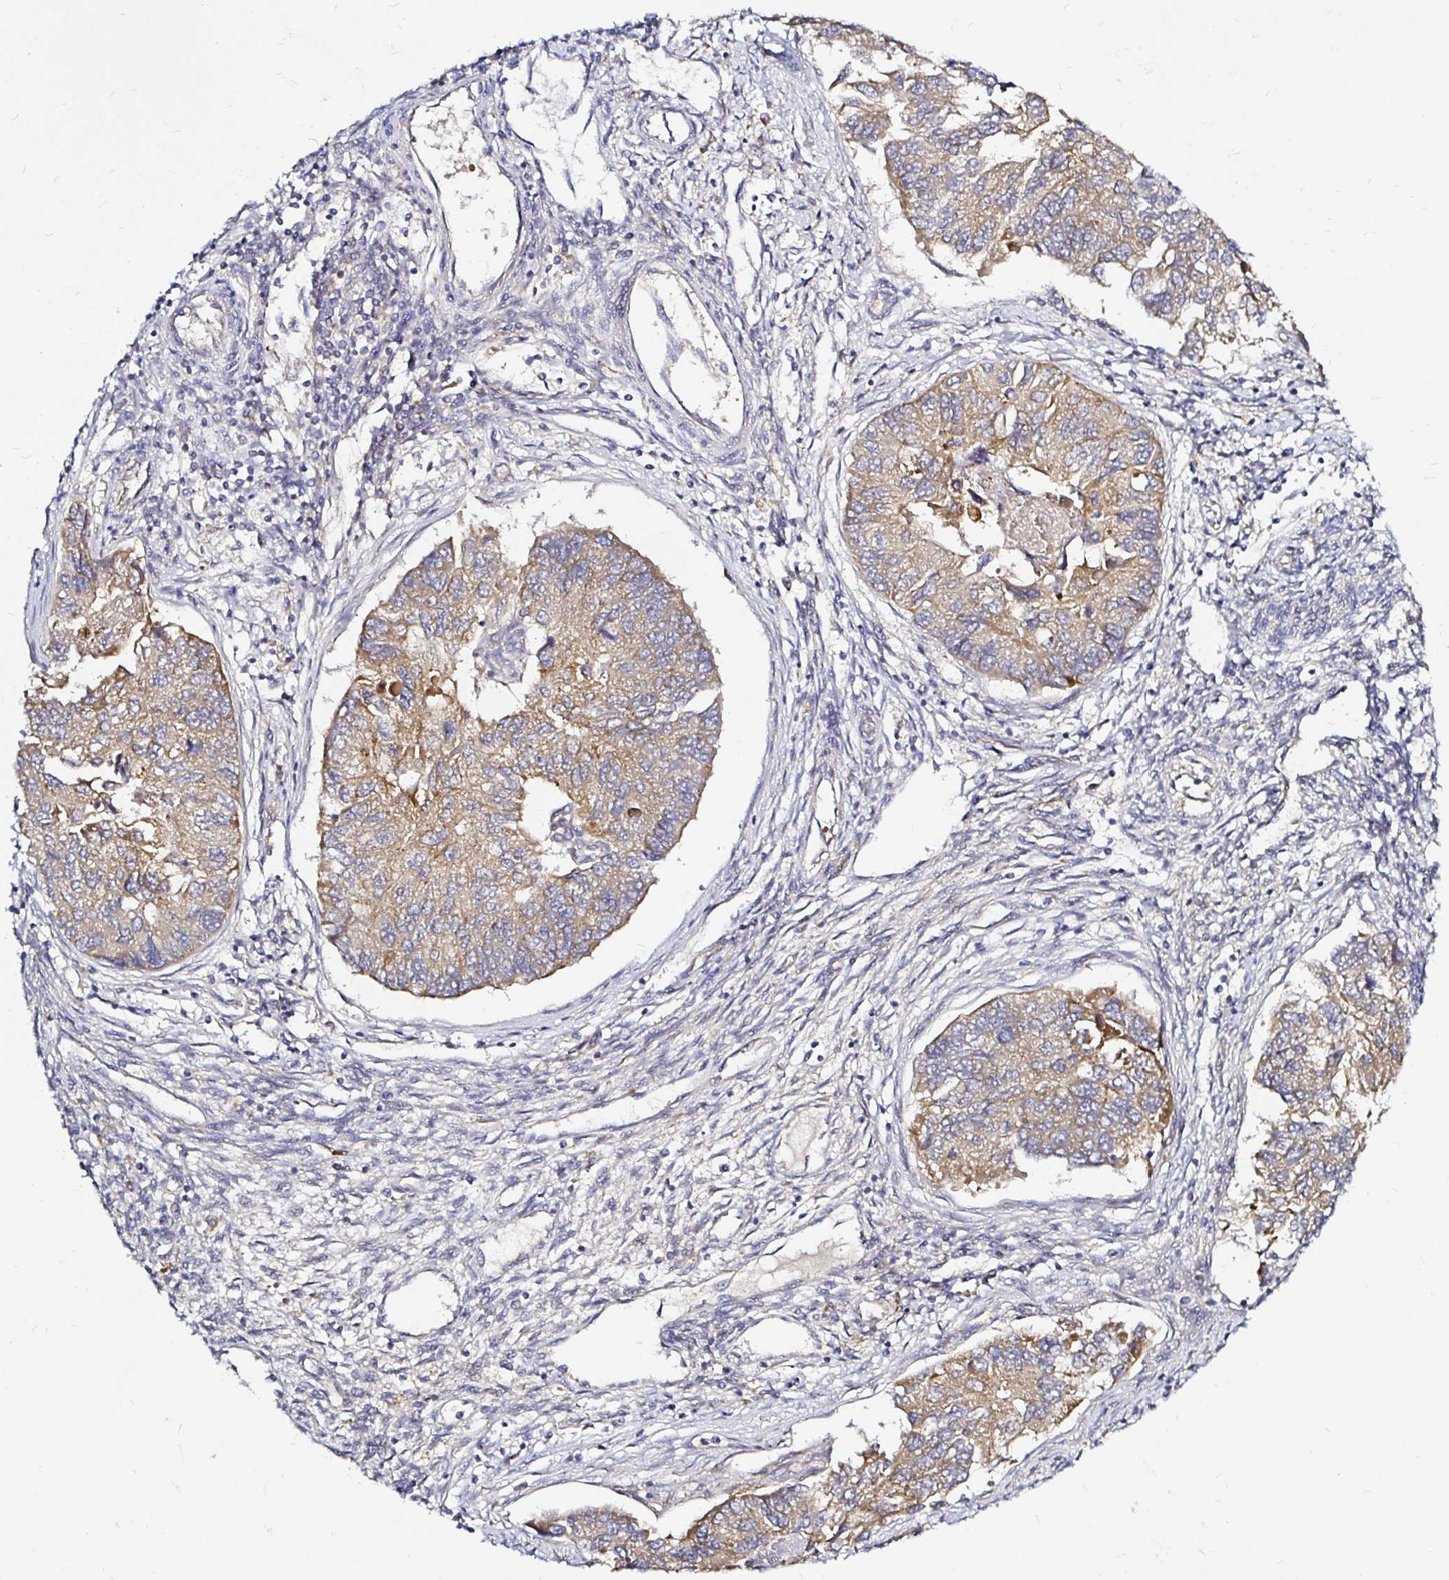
{"staining": {"intensity": "moderate", "quantity": ">75%", "location": "cytoplasmic/membranous"}, "tissue": "endometrial cancer", "cell_type": "Tumor cells", "image_type": "cancer", "snomed": [{"axis": "morphology", "description": "Carcinoma, NOS"}, {"axis": "topography", "description": "Uterus"}], "caption": "Human endometrial cancer (carcinoma) stained with a brown dye displays moderate cytoplasmic/membranous positive staining in approximately >75% of tumor cells.", "gene": "ARHGEF37", "patient": {"sex": "female", "age": 76}}